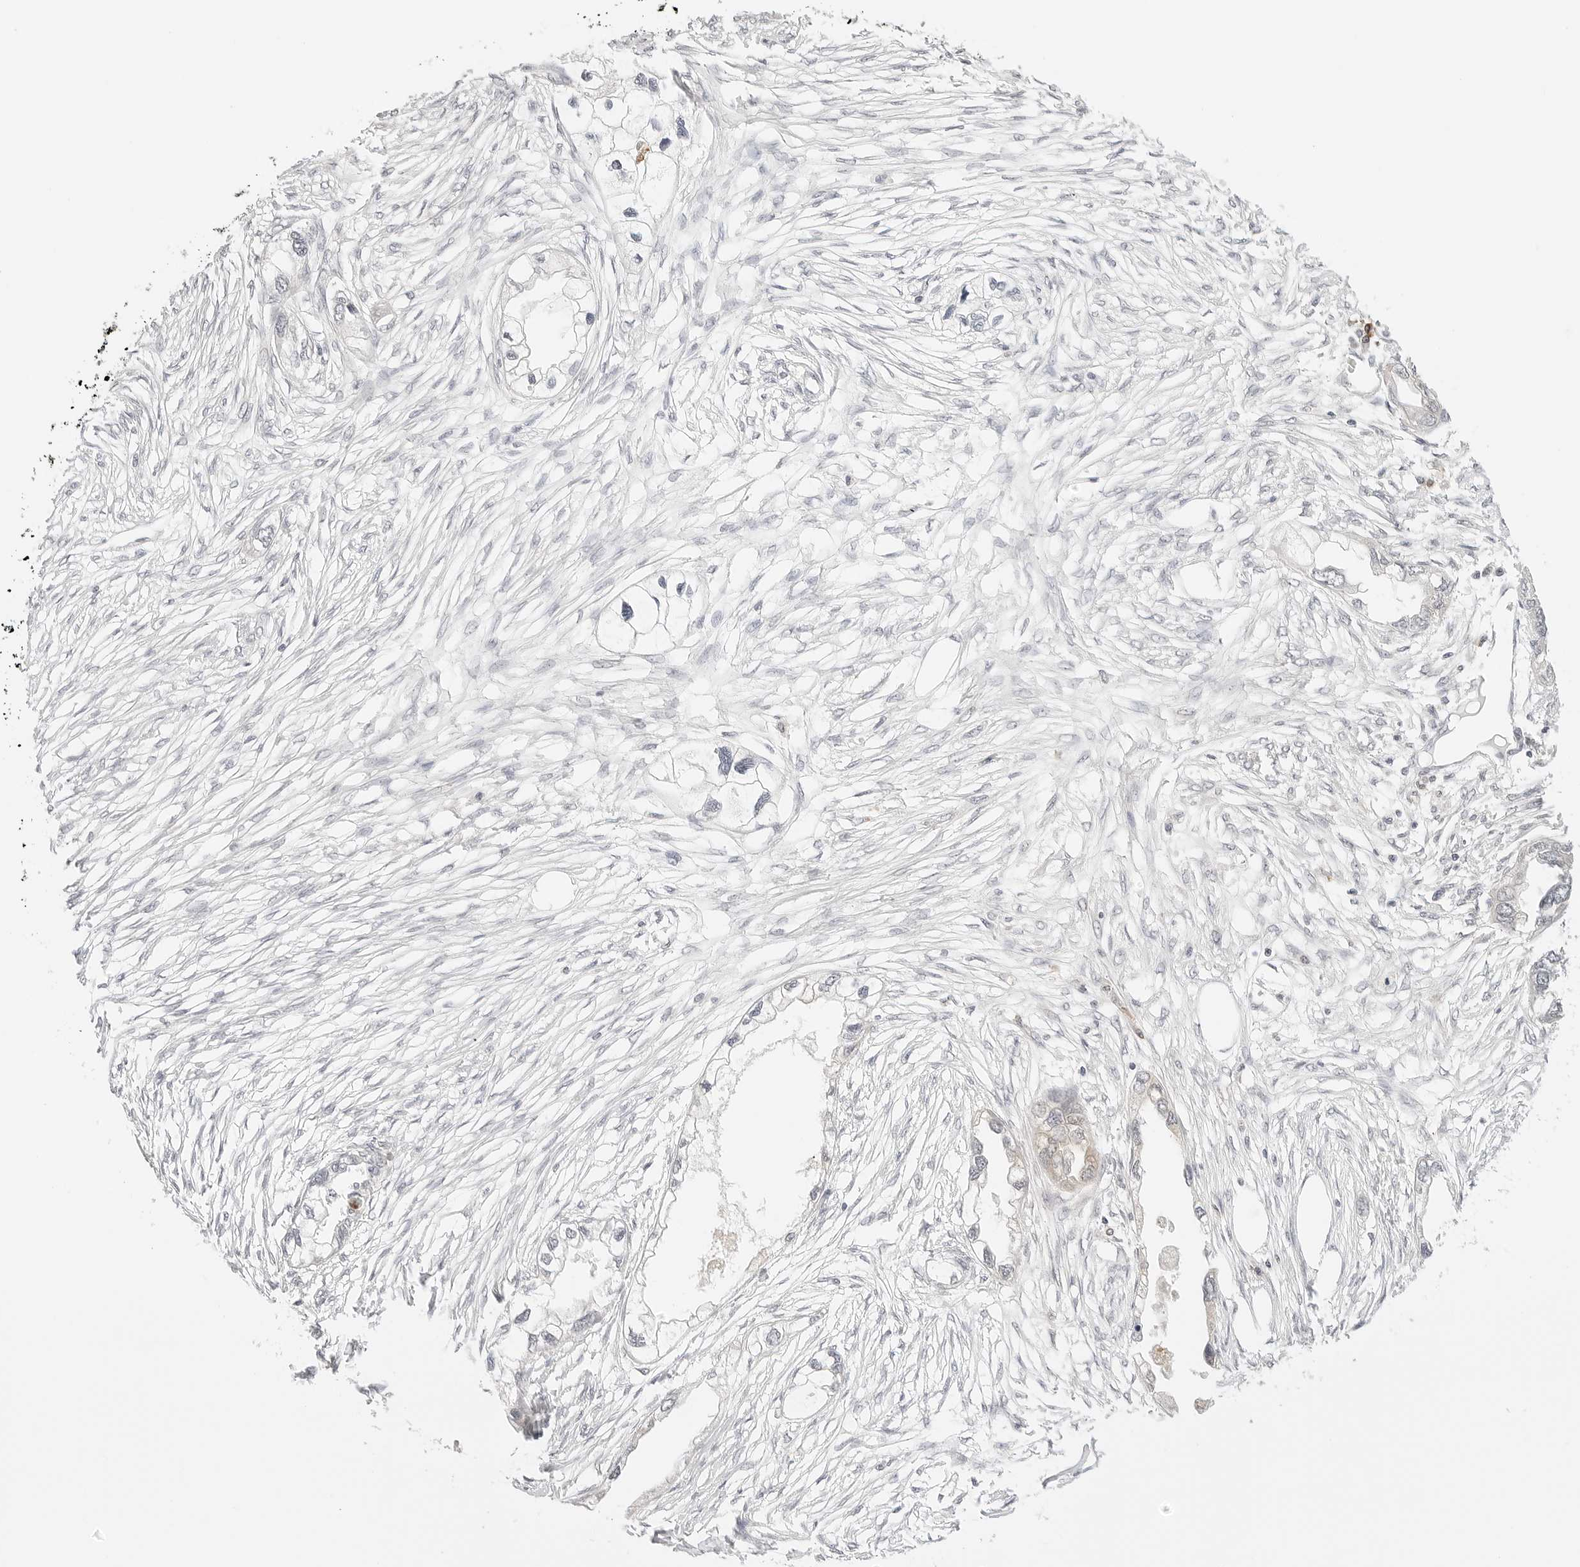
{"staining": {"intensity": "negative", "quantity": "none", "location": "none"}, "tissue": "endometrial cancer", "cell_type": "Tumor cells", "image_type": "cancer", "snomed": [{"axis": "morphology", "description": "Adenocarcinoma, NOS"}, {"axis": "morphology", "description": "Adenocarcinoma, metastatic, NOS"}, {"axis": "topography", "description": "Adipose tissue"}, {"axis": "topography", "description": "Endometrium"}], "caption": "Metastatic adenocarcinoma (endometrial) stained for a protein using immunohistochemistry reveals no staining tumor cells.", "gene": "SEPTIN4", "patient": {"sex": "female", "age": 67}}